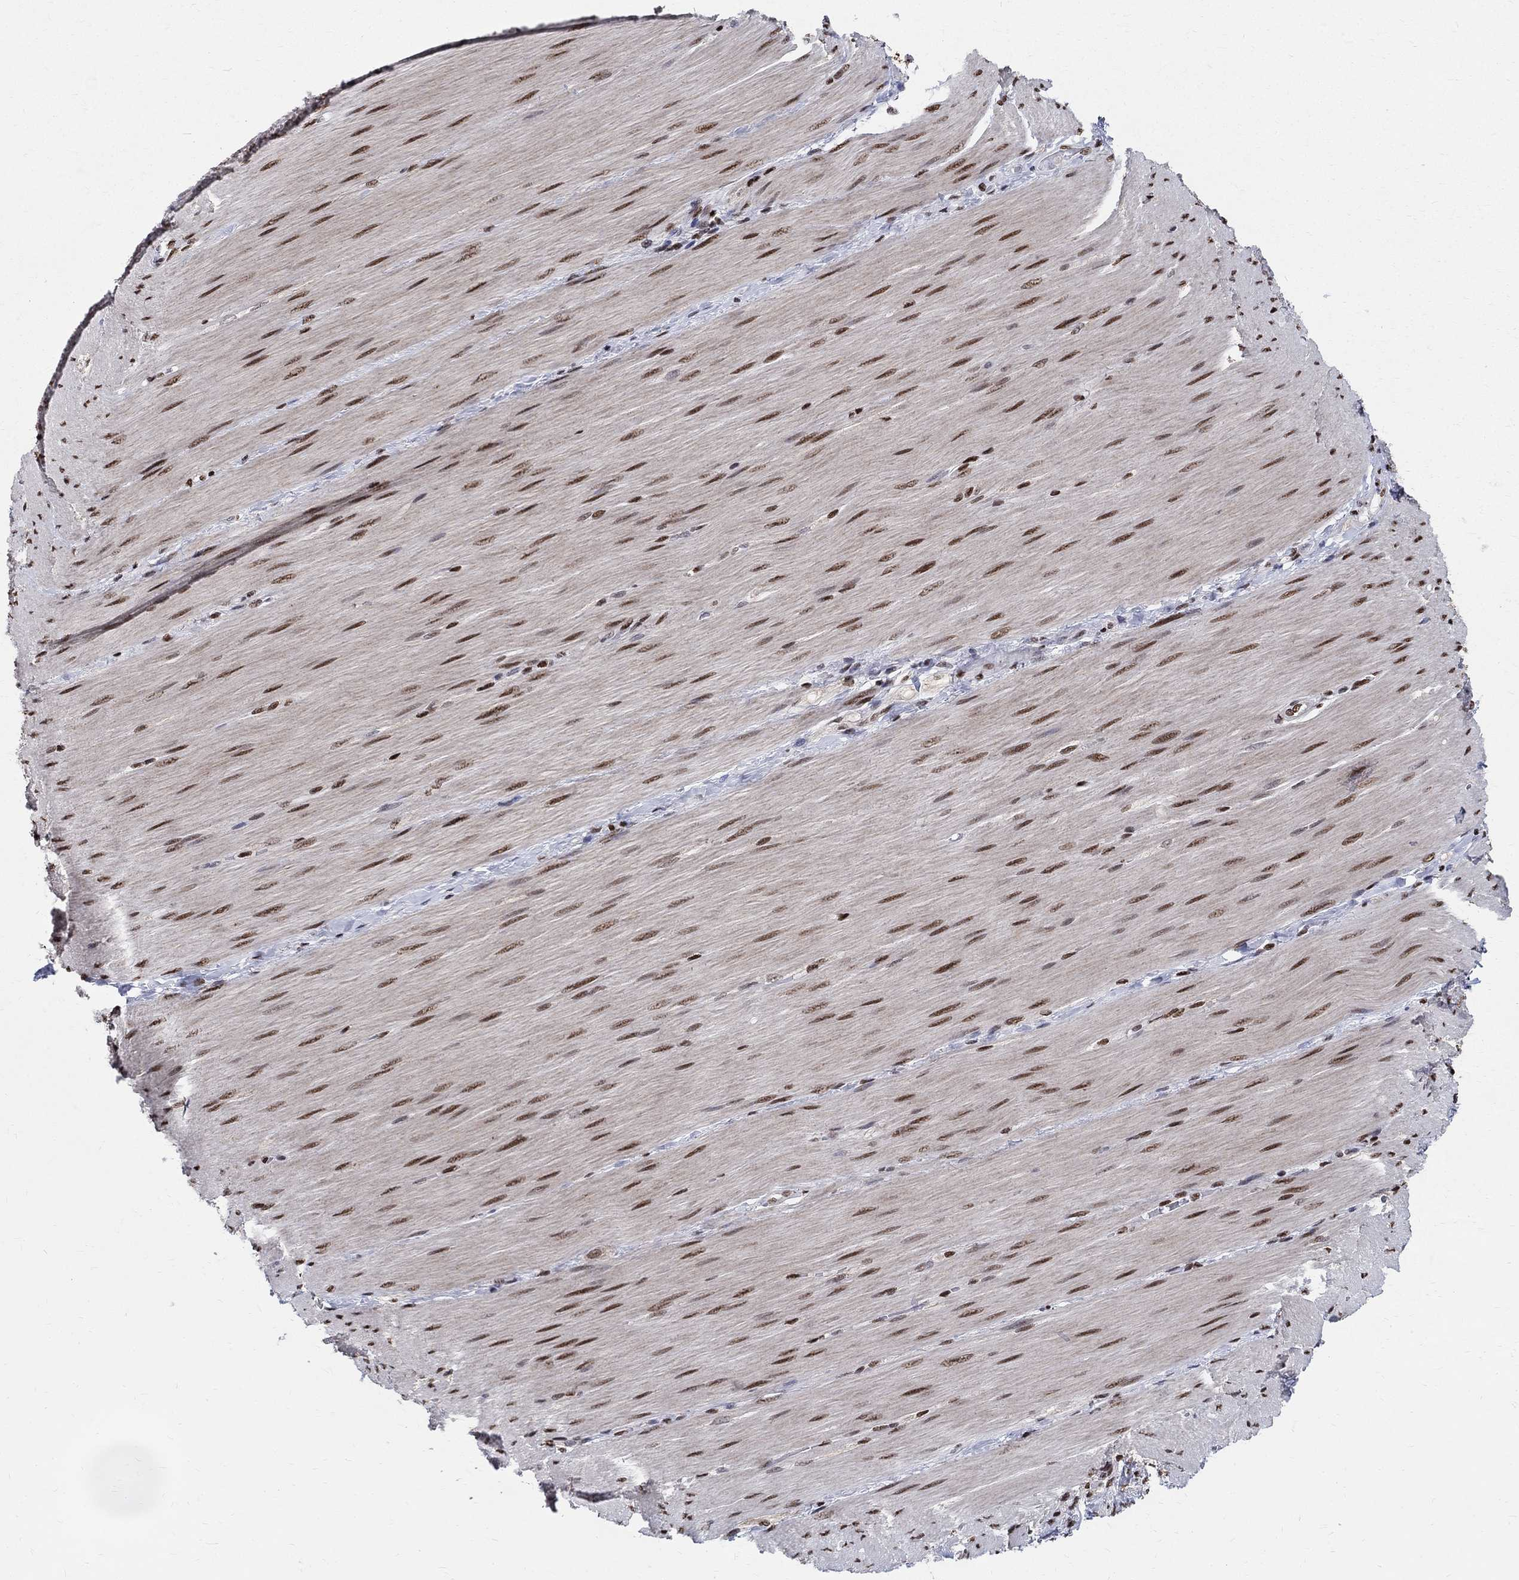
{"staining": {"intensity": "negative", "quantity": "none", "location": "none"}, "tissue": "adipose tissue", "cell_type": "Adipocytes", "image_type": "normal", "snomed": [{"axis": "morphology", "description": "Normal tissue, NOS"}, {"axis": "topography", "description": "Smooth muscle"}, {"axis": "topography", "description": "Duodenum"}, {"axis": "topography", "description": "Peripheral nerve tissue"}], "caption": "Immunohistochemical staining of normal adipose tissue reveals no significant expression in adipocytes.", "gene": "FBXO16", "patient": {"sex": "female", "age": 61}}